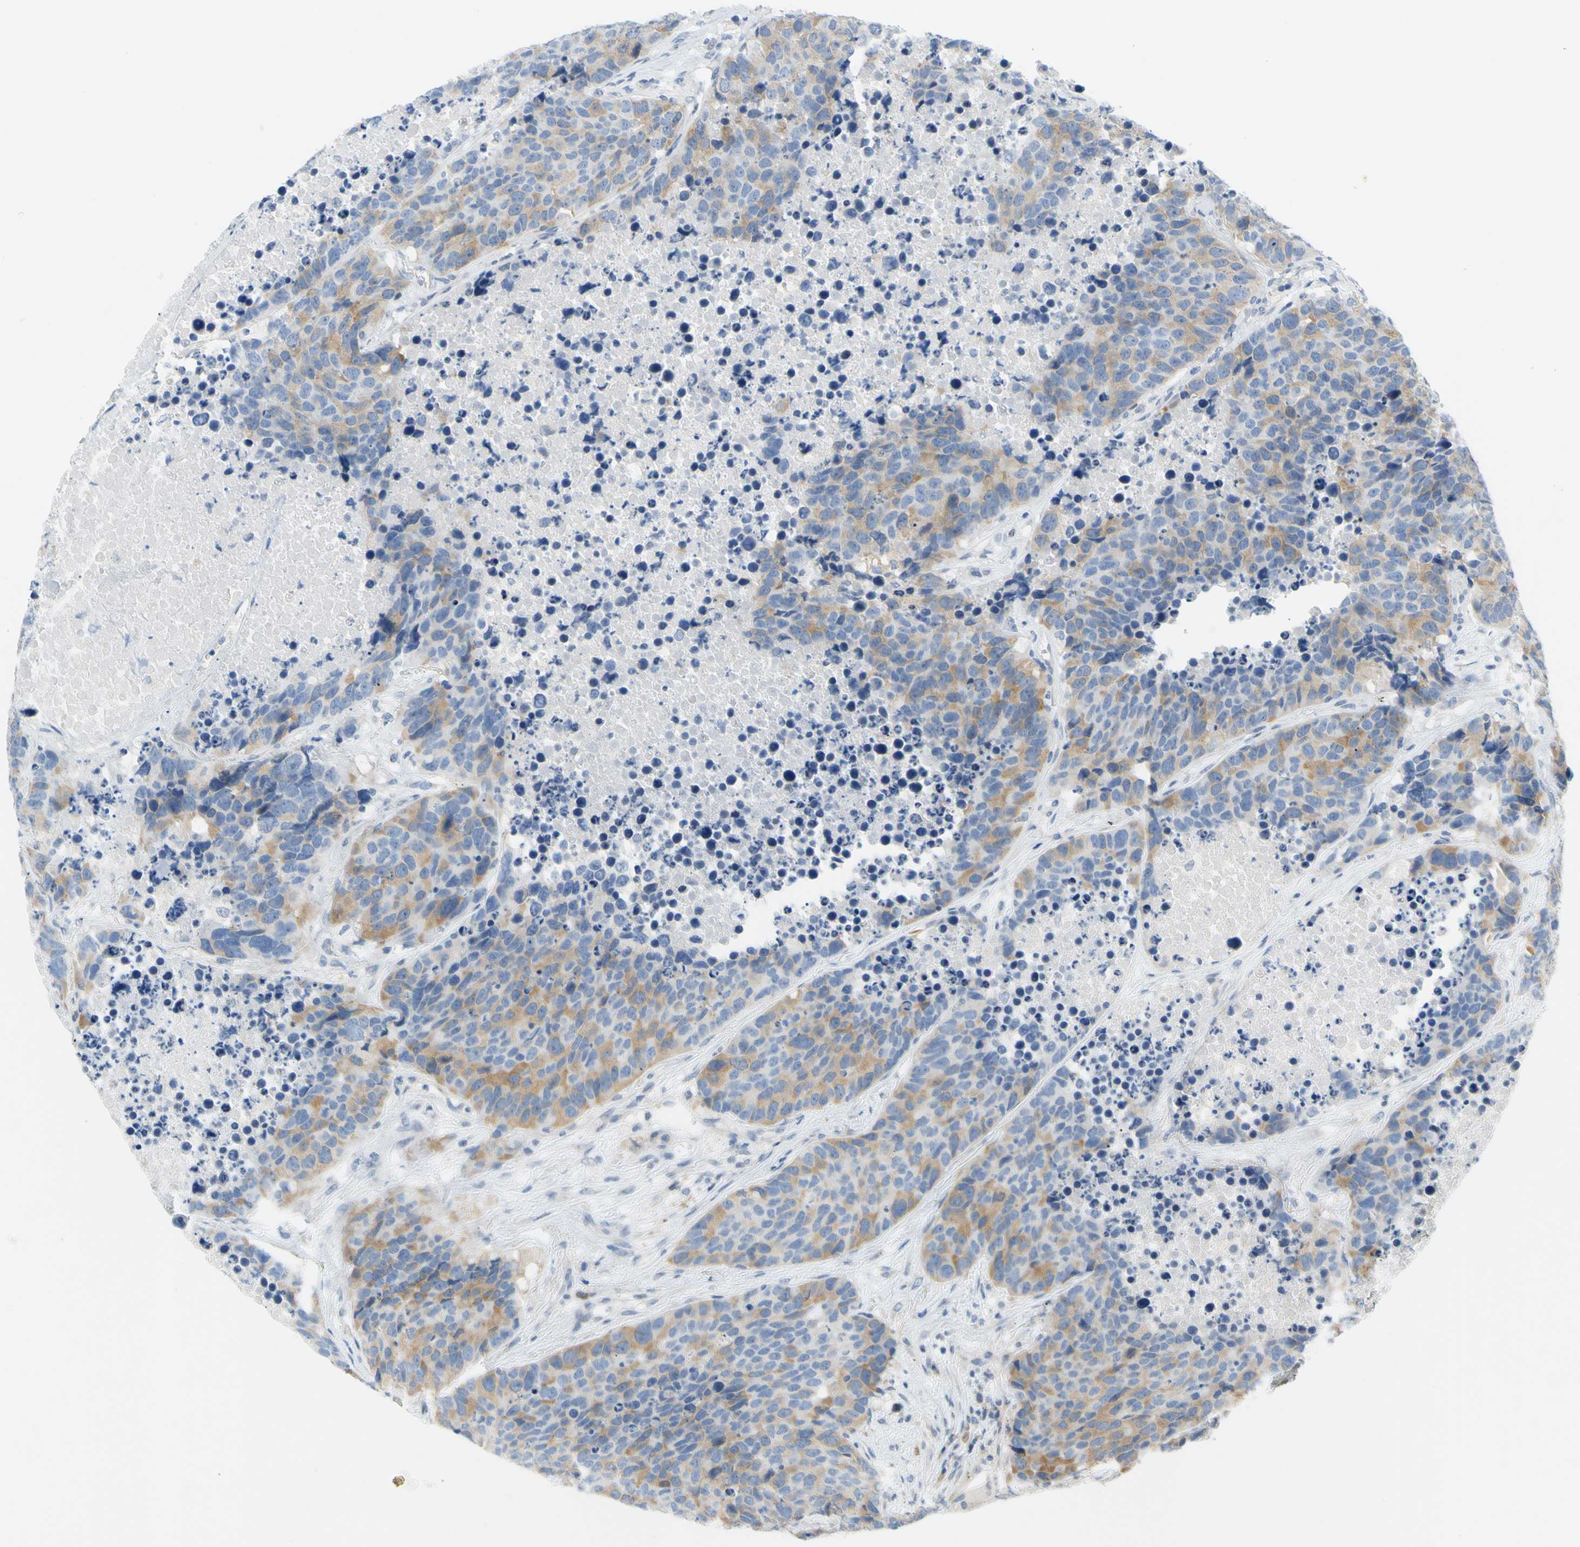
{"staining": {"intensity": "moderate", "quantity": "<25%", "location": "cytoplasmic/membranous"}, "tissue": "carcinoid", "cell_type": "Tumor cells", "image_type": "cancer", "snomed": [{"axis": "morphology", "description": "Carcinoid, malignant, NOS"}, {"axis": "topography", "description": "Lung"}], "caption": "Malignant carcinoid tissue exhibits moderate cytoplasmic/membranous expression in approximately <25% of tumor cells, visualized by immunohistochemistry.", "gene": "CCNB2", "patient": {"sex": "male", "age": 60}}